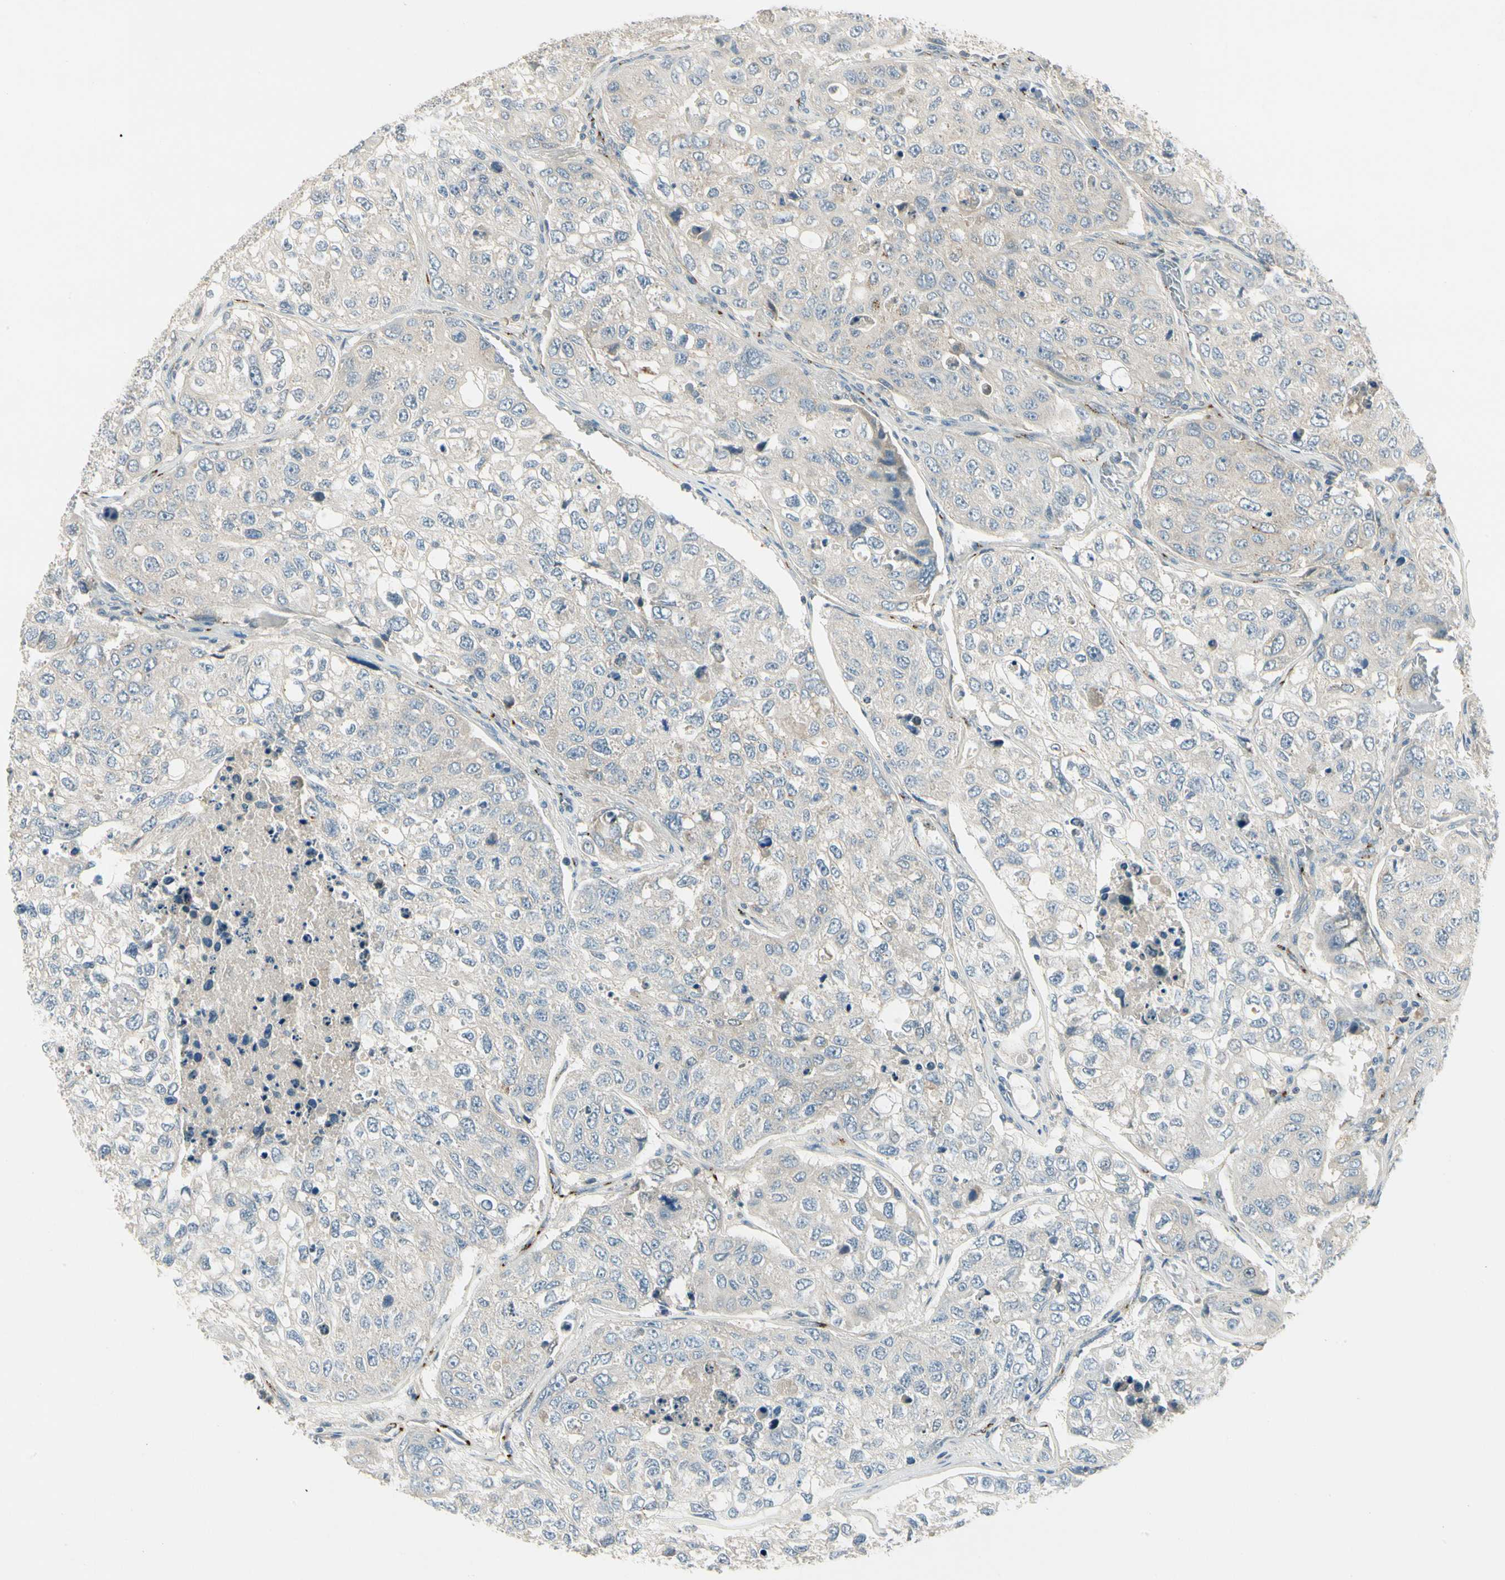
{"staining": {"intensity": "weak", "quantity": "<25%", "location": "cytoplasmic/membranous"}, "tissue": "urothelial cancer", "cell_type": "Tumor cells", "image_type": "cancer", "snomed": [{"axis": "morphology", "description": "Urothelial carcinoma, High grade"}, {"axis": "topography", "description": "Lymph node"}, {"axis": "topography", "description": "Urinary bladder"}], "caption": "The immunohistochemistry photomicrograph has no significant positivity in tumor cells of urothelial cancer tissue.", "gene": "MANSC1", "patient": {"sex": "male", "age": 51}}